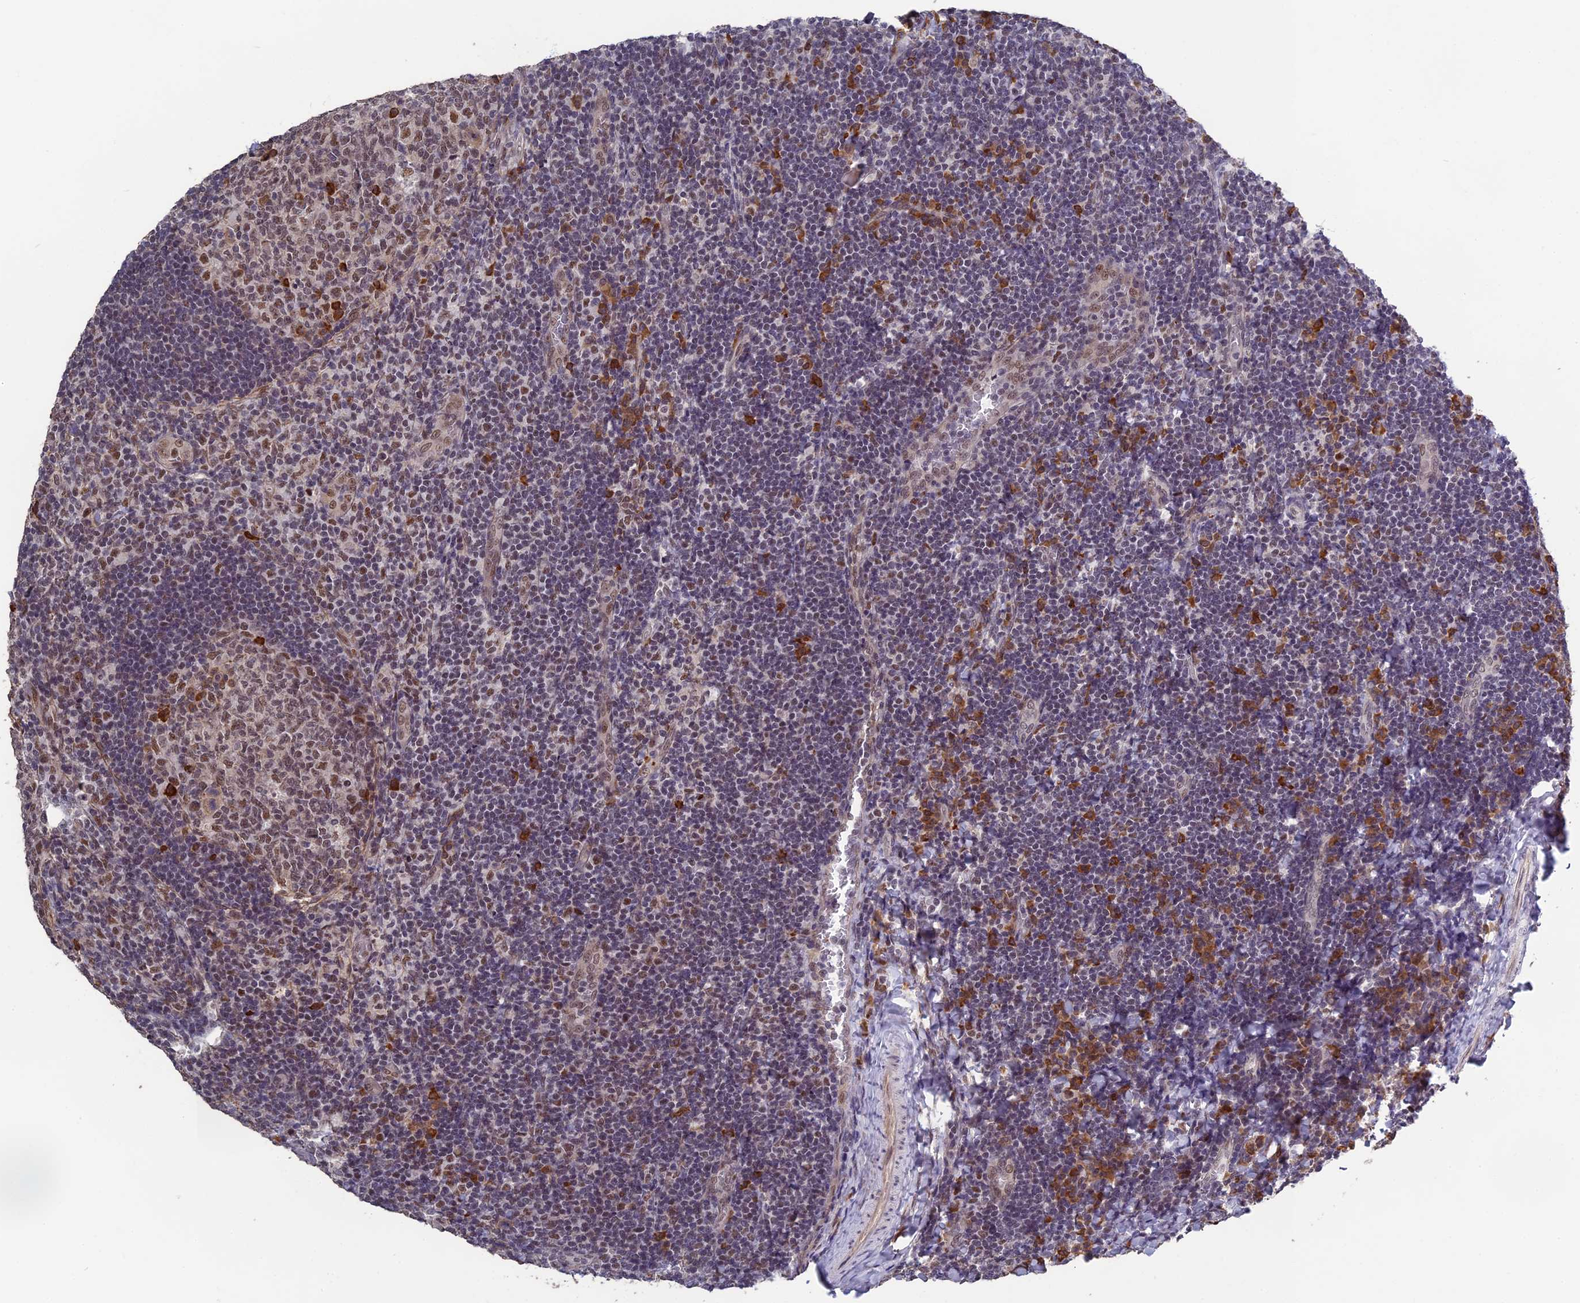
{"staining": {"intensity": "moderate", "quantity": "25%-75%", "location": "cytoplasmic/membranous,nuclear"}, "tissue": "tonsil", "cell_type": "Germinal center cells", "image_type": "normal", "snomed": [{"axis": "morphology", "description": "Normal tissue, NOS"}, {"axis": "topography", "description": "Tonsil"}], "caption": "Protein expression by IHC exhibits moderate cytoplasmic/membranous,nuclear positivity in approximately 25%-75% of germinal center cells in benign tonsil. (DAB = brown stain, brightfield microscopy at high magnification).", "gene": "MORF4L1", "patient": {"sex": "male", "age": 17}}